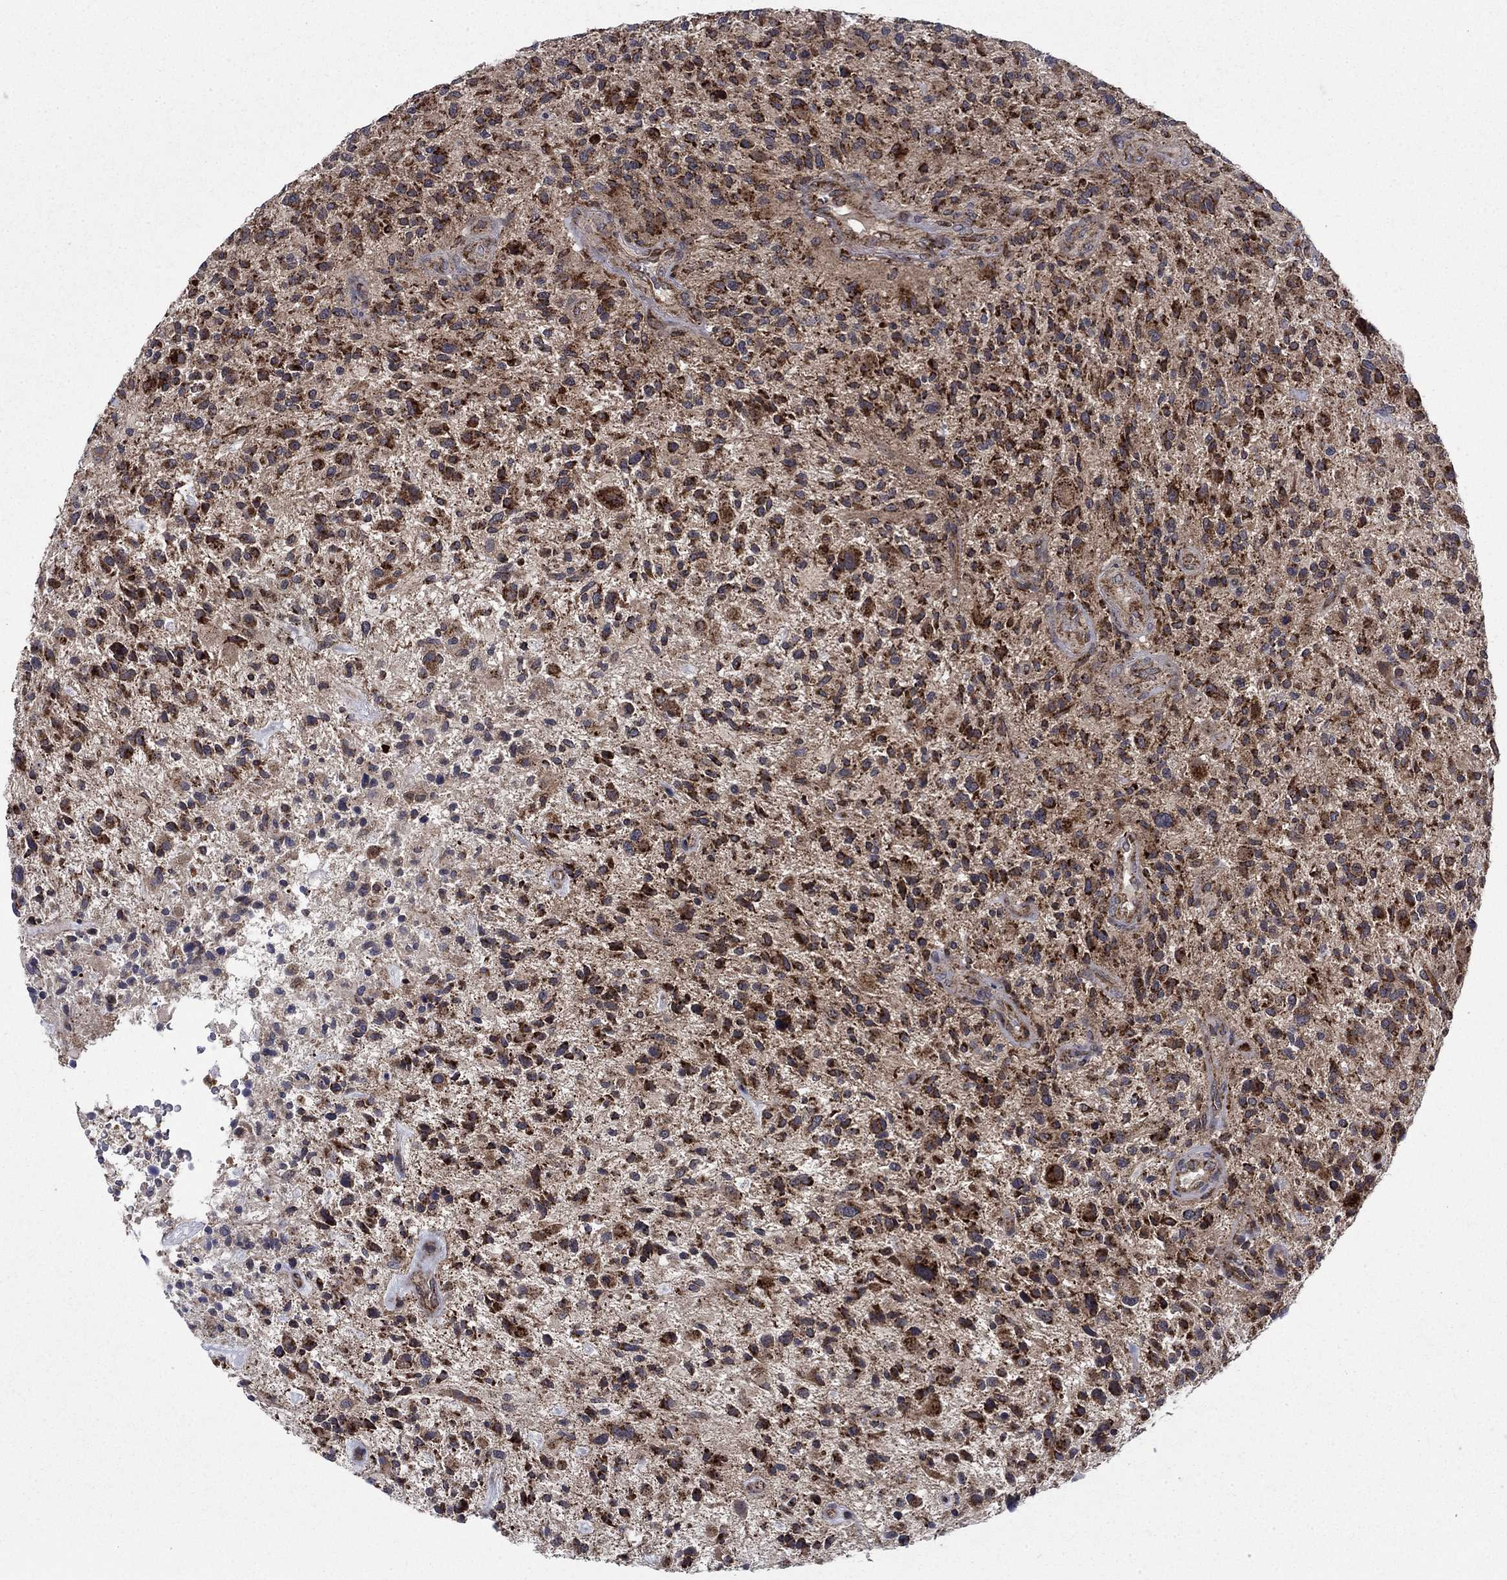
{"staining": {"intensity": "strong", "quantity": ">75%", "location": "cytoplasmic/membranous"}, "tissue": "glioma", "cell_type": "Tumor cells", "image_type": "cancer", "snomed": [{"axis": "morphology", "description": "Glioma, malignant, High grade"}, {"axis": "topography", "description": "Brain"}], "caption": "The histopathology image exhibits a brown stain indicating the presence of a protein in the cytoplasmic/membranous of tumor cells in glioma.", "gene": "RNF19B", "patient": {"sex": "male", "age": 47}}